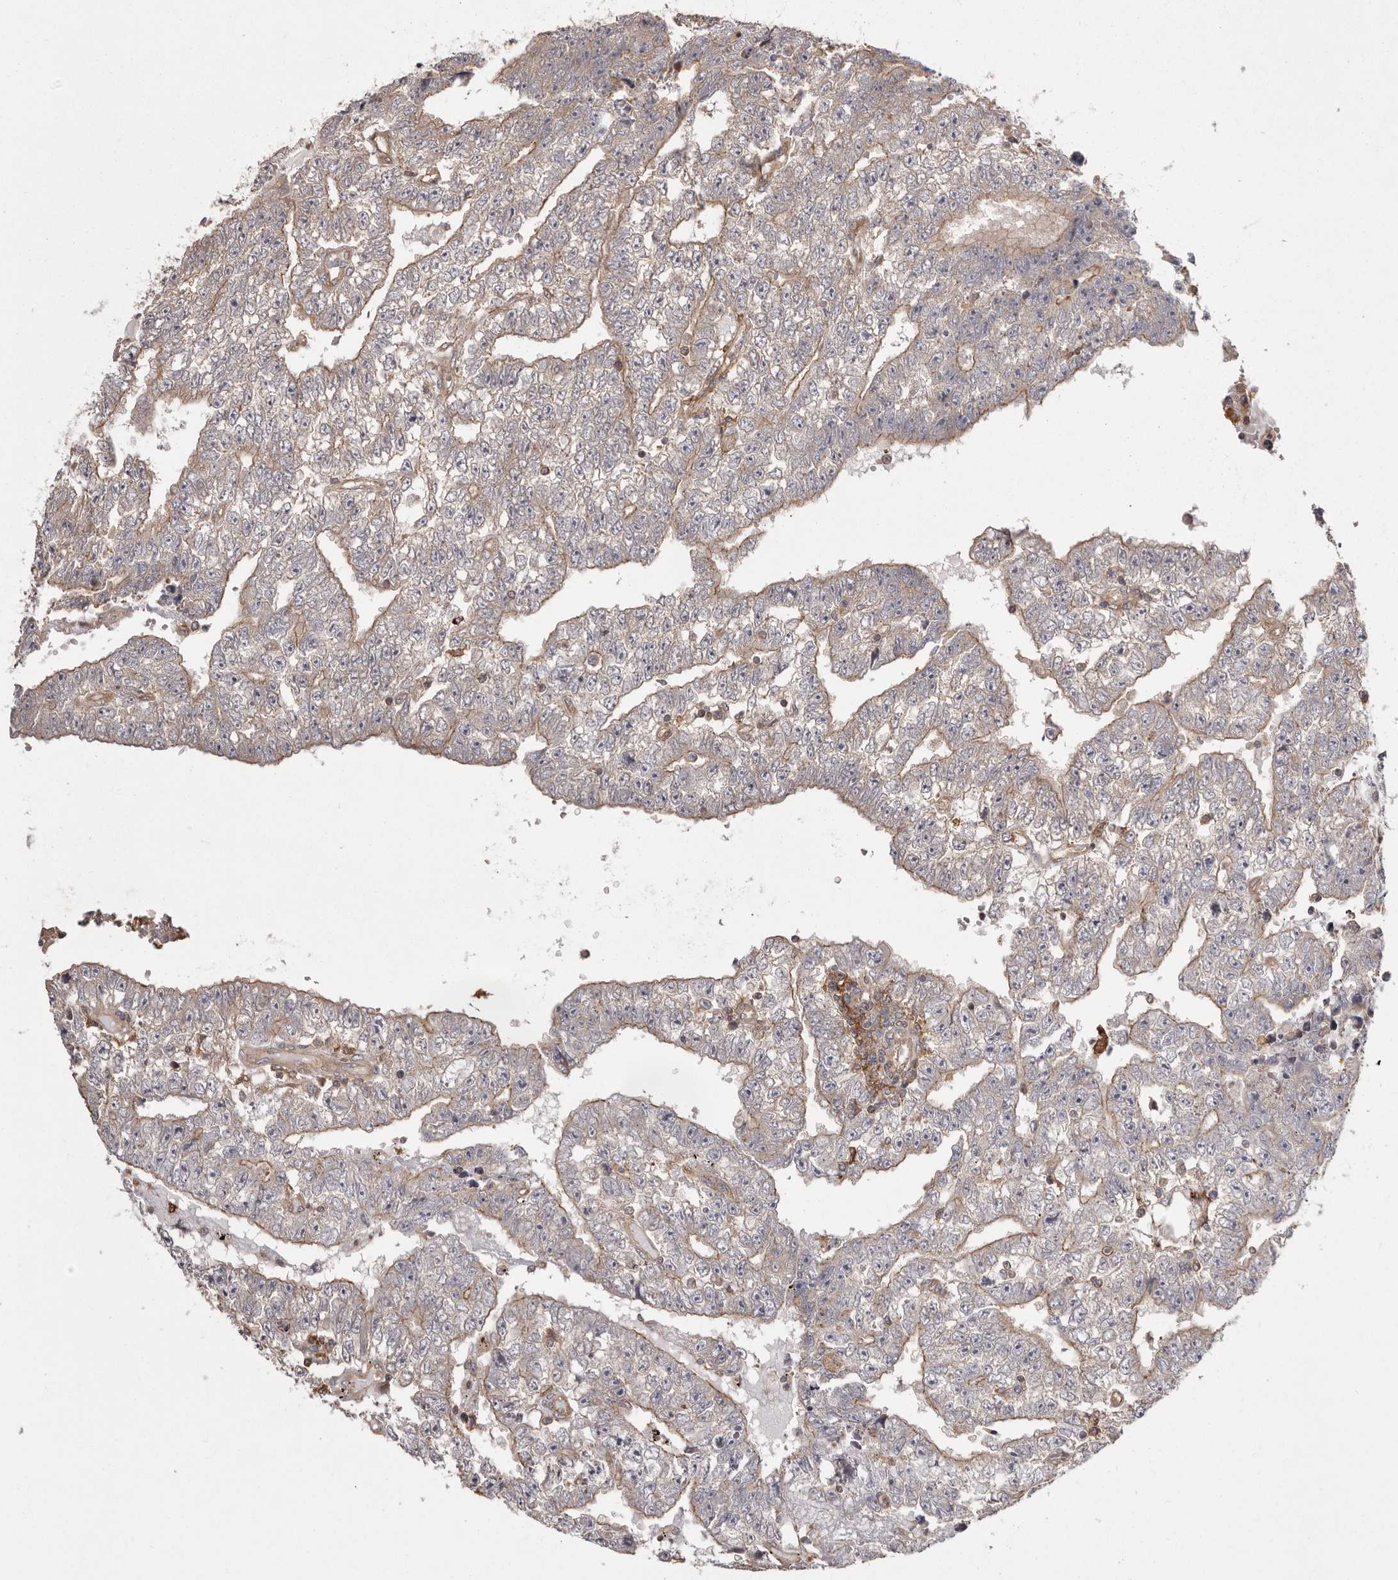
{"staining": {"intensity": "weak", "quantity": "<25%", "location": "cytoplasmic/membranous"}, "tissue": "testis cancer", "cell_type": "Tumor cells", "image_type": "cancer", "snomed": [{"axis": "morphology", "description": "Carcinoma, Embryonal, NOS"}, {"axis": "topography", "description": "Testis"}], "caption": "DAB (3,3'-diaminobenzidine) immunohistochemical staining of human embryonal carcinoma (testis) demonstrates no significant positivity in tumor cells.", "gene": "NFKBIA", "patient": {"sex": "male", "age": 25}}